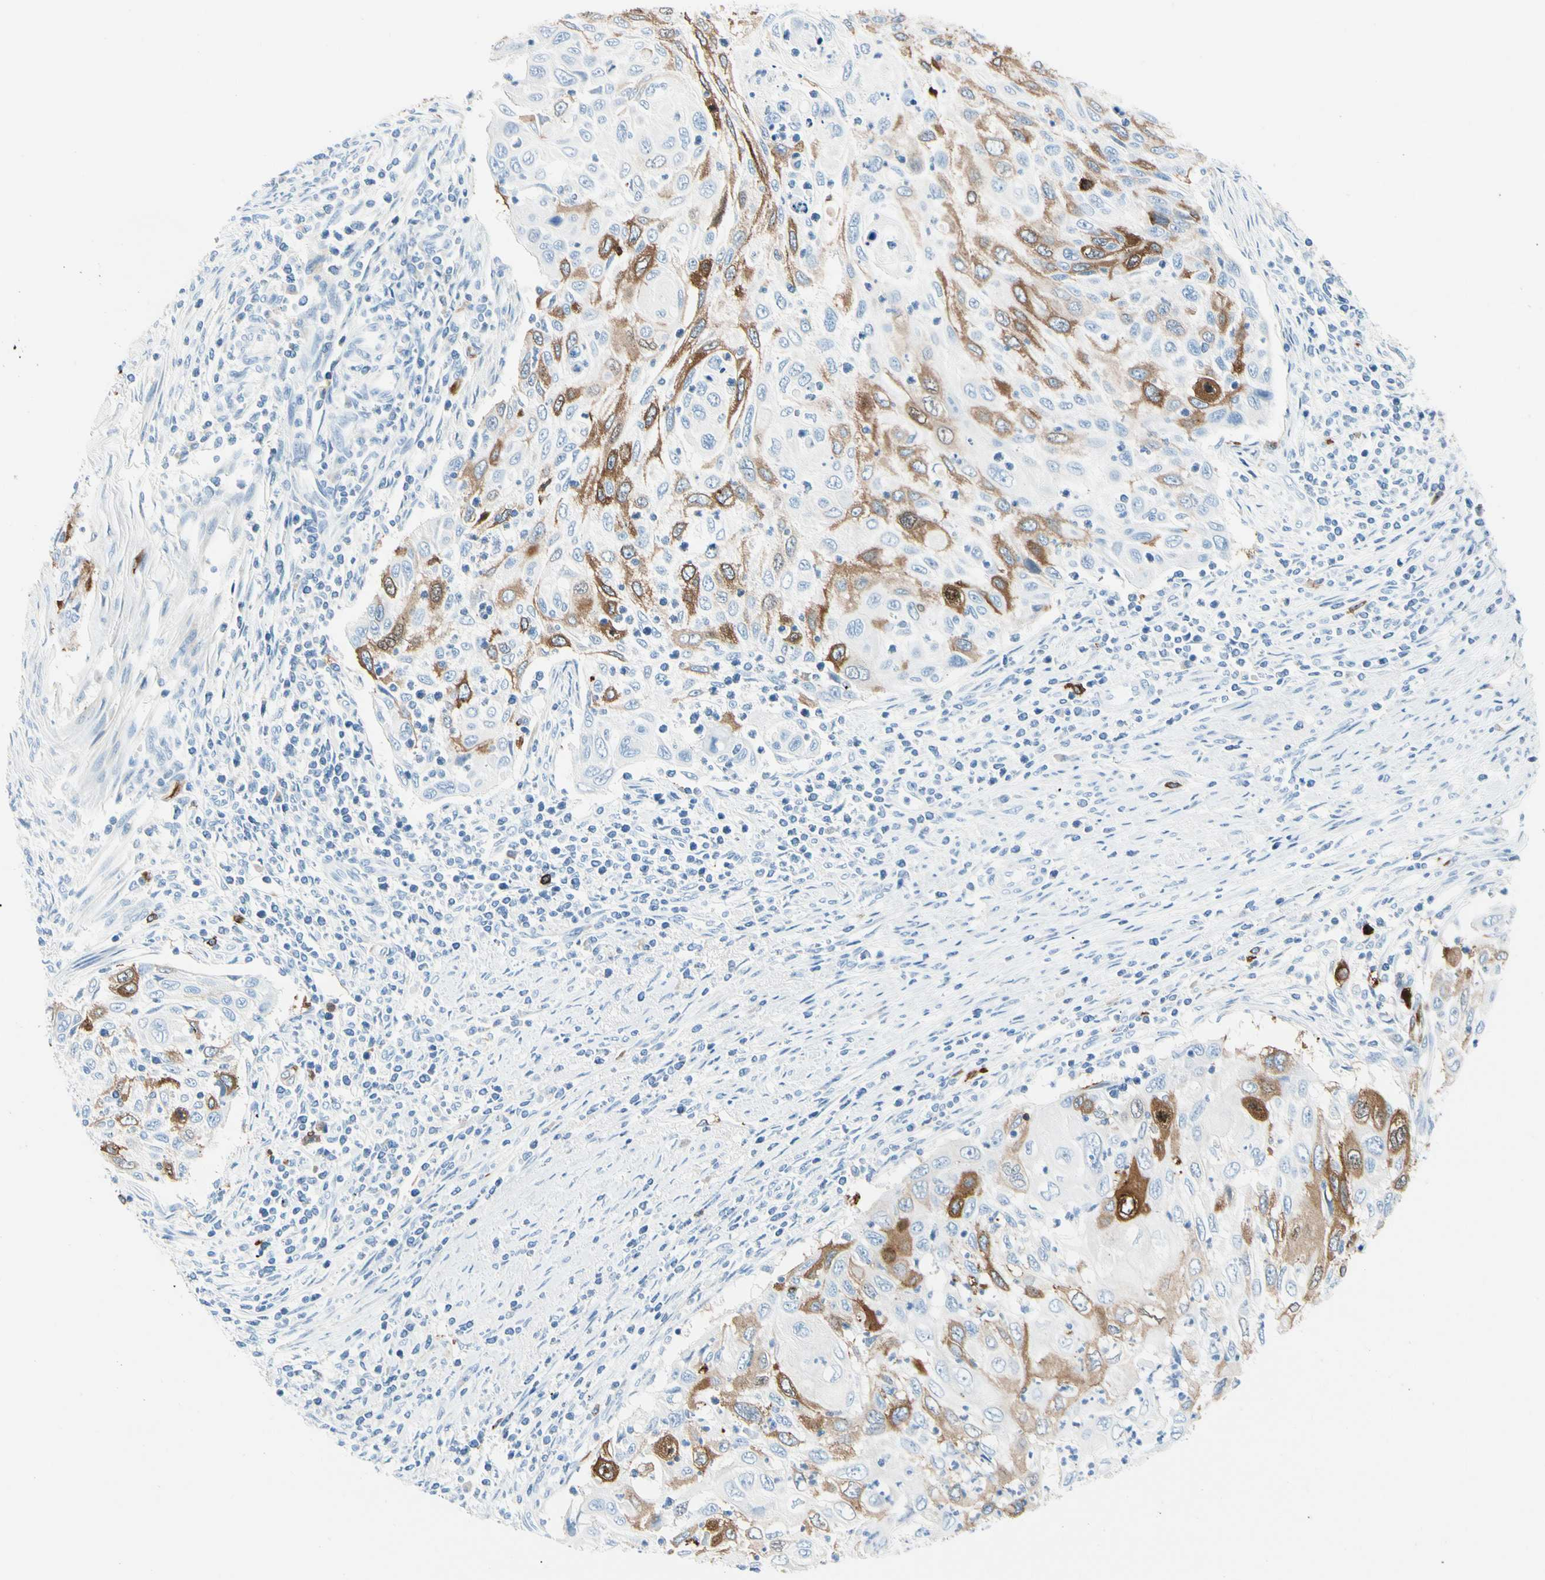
{"staining": {"intensity": "moderate", "quantity": ">75%", "location": "cytoplasmic/membranous"}, "tissue": "cervical cancer", "cell_type": "Tumor cells", "image_type": "cancer", "snomed": [{"axis": "morphology", "description": "Squamous cell carcinoma, NOS"}, {"axis": "topography", "description": "Cervix"}], "caption": "Protein expression analysis of human squamous cell carcinoma (cervical) reveals moderate cytoplasmic/membranous staining in about >75% of tumor cells.", "gene": "TACC3", "patient": {"sex": "female", "age": 70}}